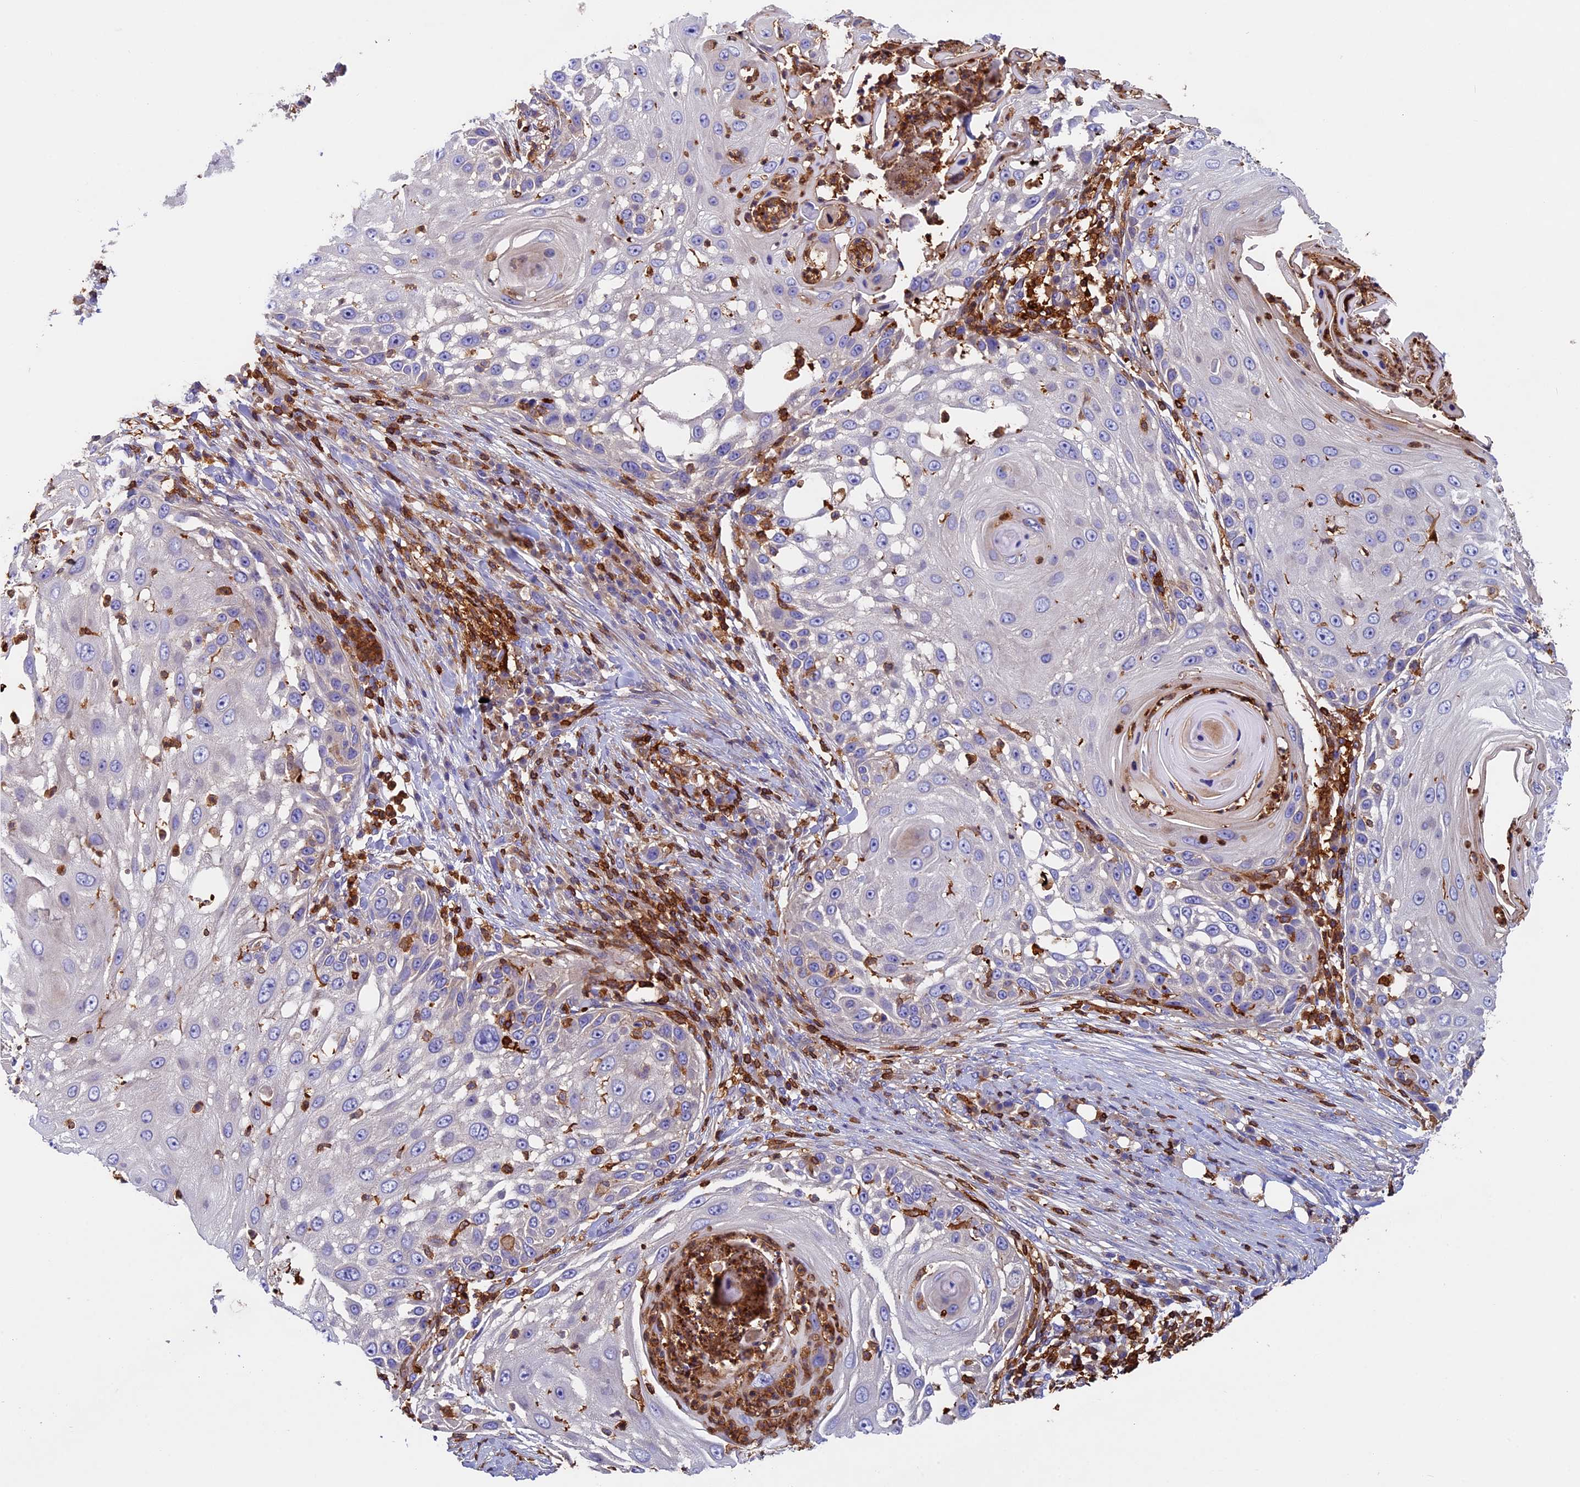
{"staining": {"intensity": "negative", "quantity": "none", "location": "none"}, "tissue": "skin cancer", "cell_type": "Tumor cells", "image_type": "cancer", "snomed": [{"axis": "morphology", "description": "Squamous cell carcinoma, NOS"}, {"axis": "topography", "description": "Skin"}], "caption": "Tumor cells are negative for brown protein staining in skin cancer. (DAB (3,3'-diaminobenzidine) immunohistochemistry (IHC), high magnification).", "gene": "ADAT1", "patient": {"sex": "female", "age": 44}}